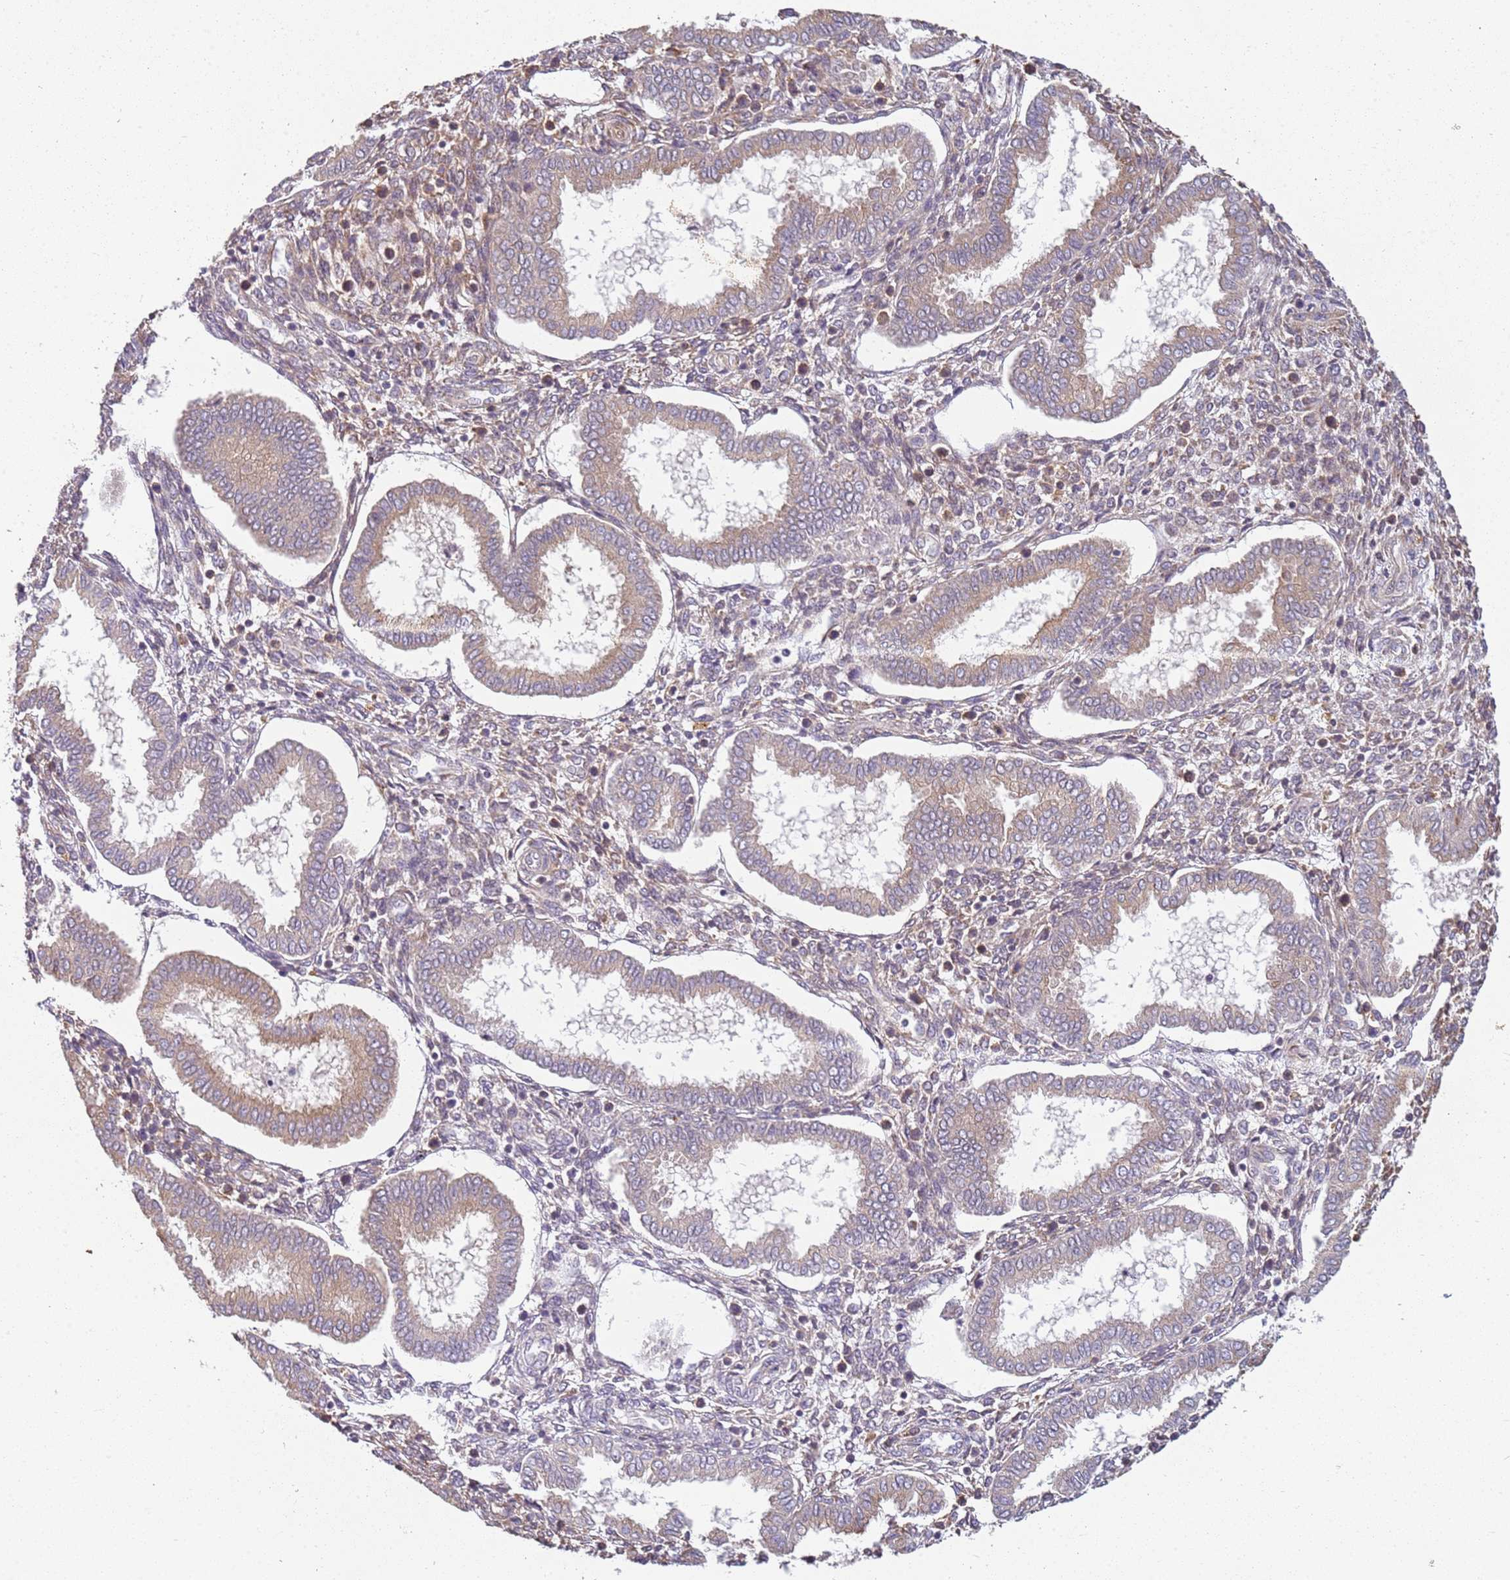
{"staining": {"intensity": "weak", "quantity": "25%-75%", "location": "cytoplasmic/membranous"}, "tissue": "endometrium", "cell_type": "Cells in endometrial stroma", "image_type": "normal", "snomed": [{"axis": "morphology", "description": "Normal tissue, NOS"}, {"axis": "topography", "description": "Endometrium"}], "caption": "Immunohistochemical staining of unremarkable endometrium reveals 25%-75% levels of weak cytoplasmic/membranous protein expression in about 25%-75% of cells in endometrial stroma.", "gene": "RPS28", "patient": {"sex": "female", "age": 24}}